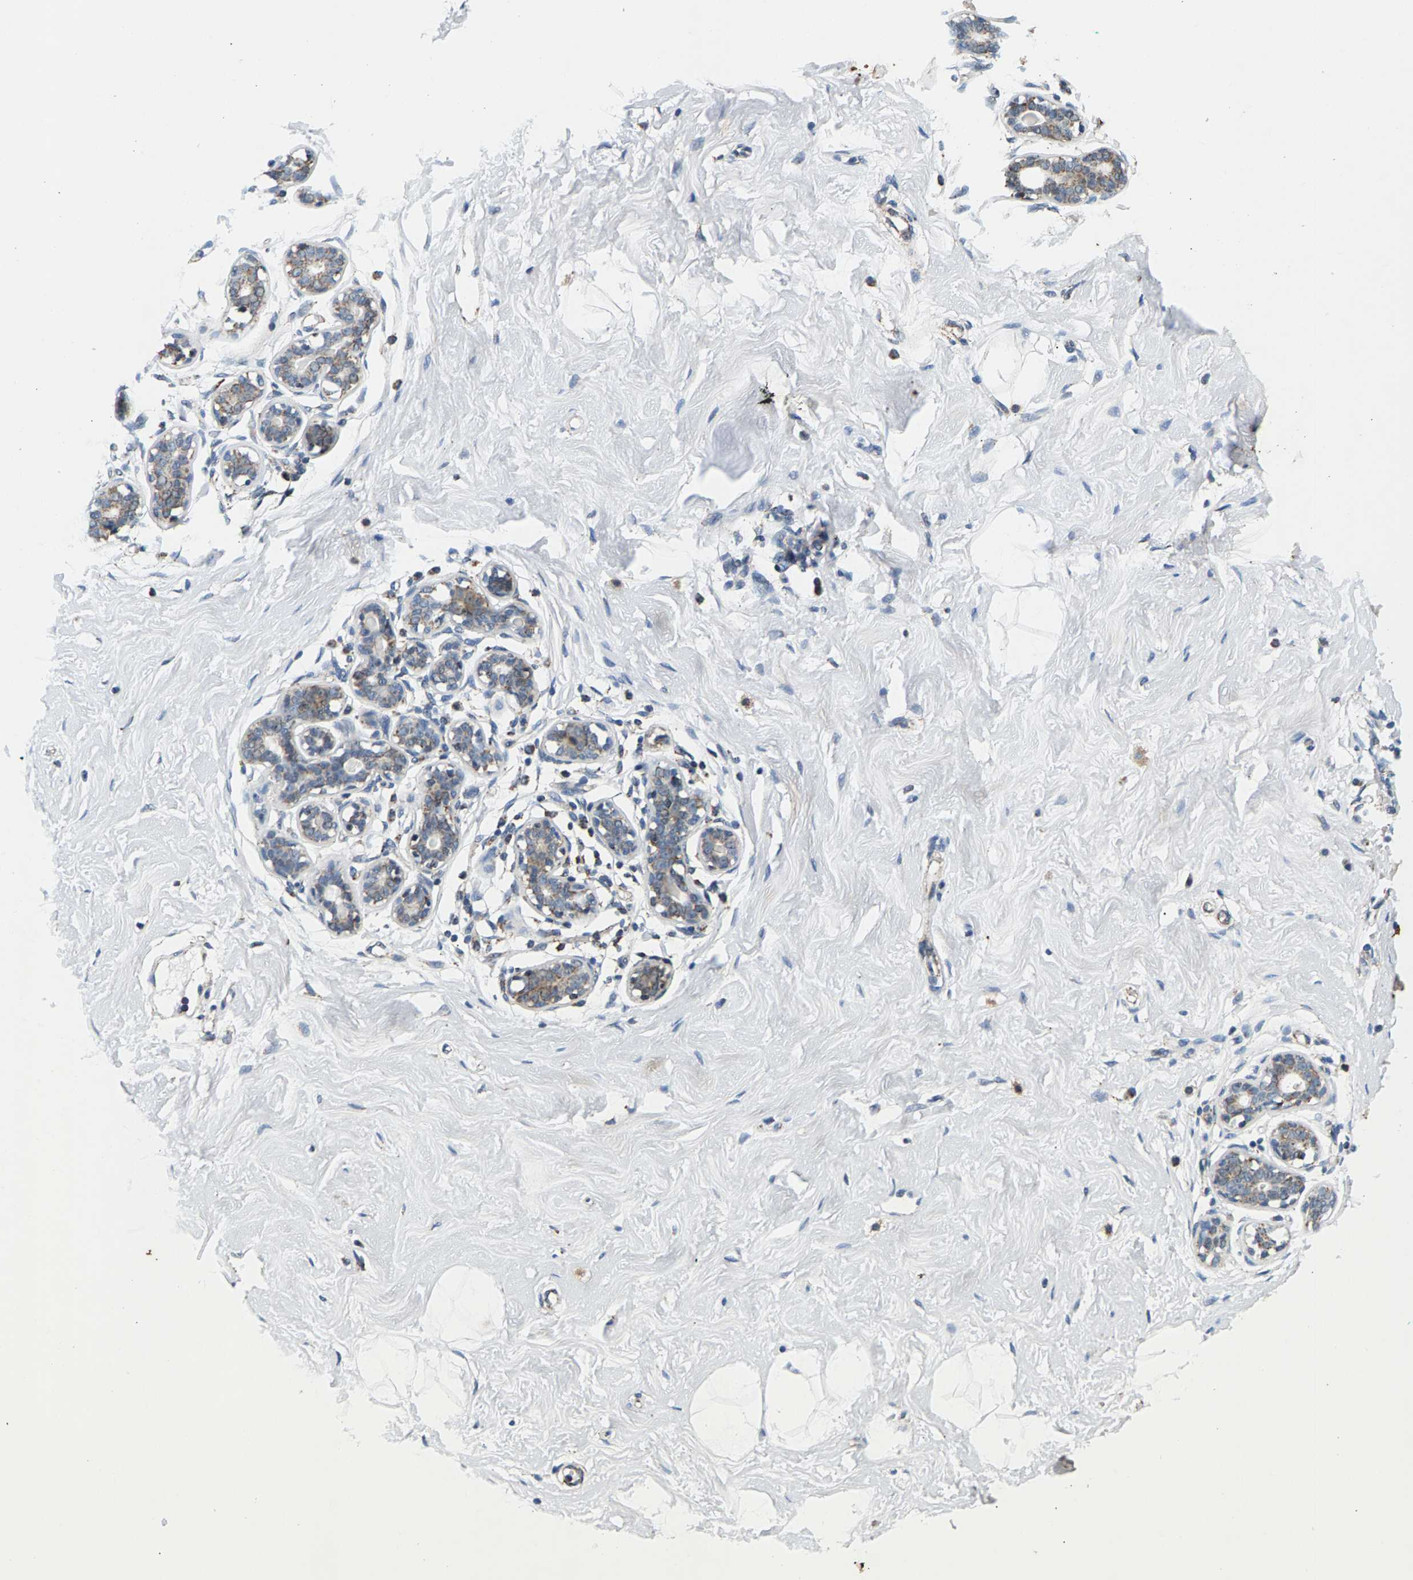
{"staining": {"intensity": "moderate", "quantity": ">75%", "location": "cytoplasmic/membranous"}, "tissue": "breast", "cell_type": "Adipocytes", "image_type": "normal", "snomed": [{"axis": "morphology", "description": "Normal tissue, NOS"}, {"axis": "topography", "description": "Breast"}], "caption": "Protein expression analysis of benign human breast reveals moderate cytoplasmic/membranous staining in approximately >75% of adipocytes. The protein is shown in brown color, while the nuclei are stained blue.", "gene": "PDE1A", "patient": {"sex": "female", "age": 23}}